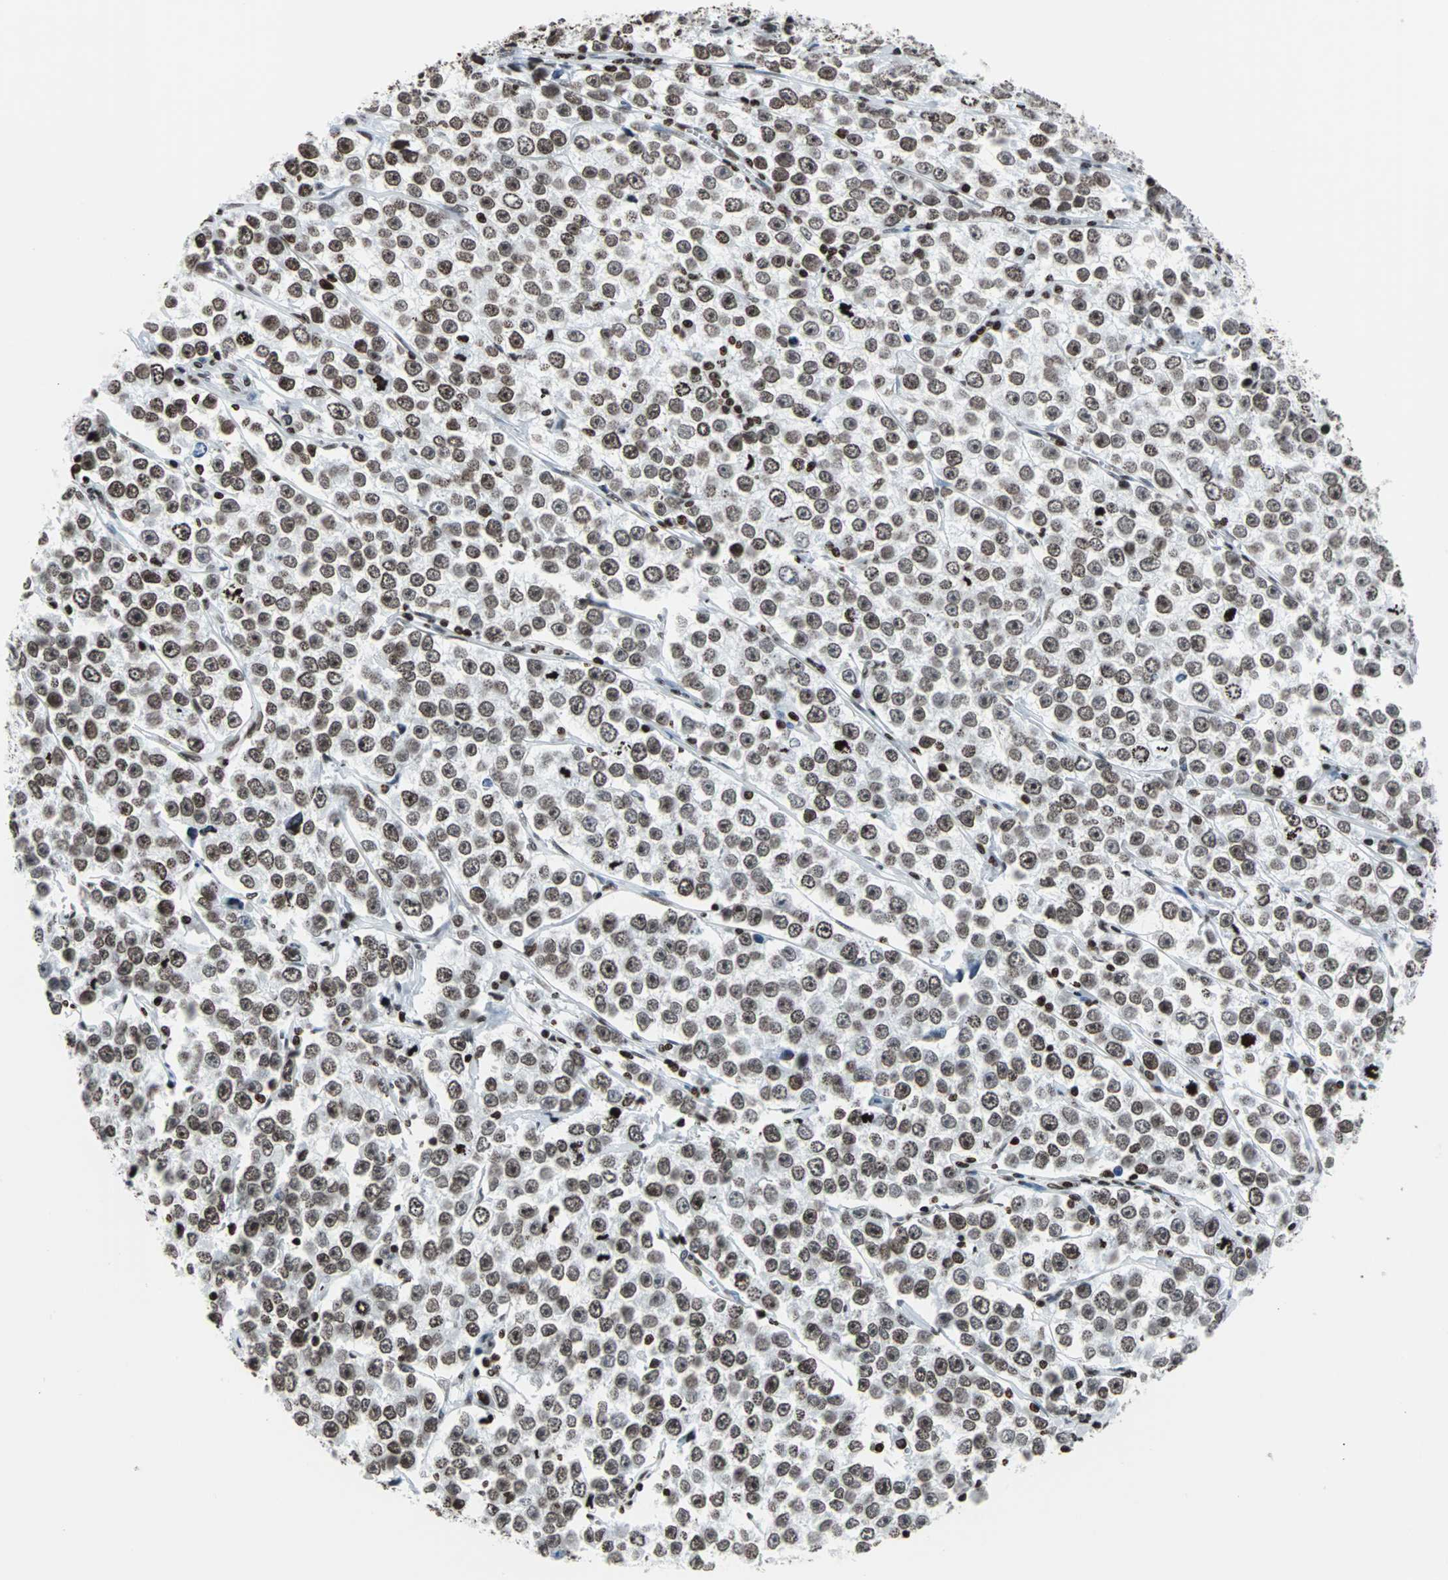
{"staining": {"intensity": "moderate", "quantity": ">75%", "location": "nuclear"}, "tissue": "testis cancer", "cell_type": "Tumor cells", "image_type": "cancer", "snomed": [{"axis": "morphology", "description": "Seminoma, NOS"}, {"axis": "morphology", "description": "Carcinoma, Embryonal, NOS"}, {"axis": "topography", "description": "Testis"}], "caption": "Immunohistochemical staining of human embryonal carcinoma (testis) shows medium levels of moderate nuclear positivity in about >75% of tumor cells. The staining was performed using DAB, with brown indicating positive protein expression. Nuclei are stained blue with hematoxylin.", "gene": "H2BC18", "patient": {"sex": "male", "age": 52}}